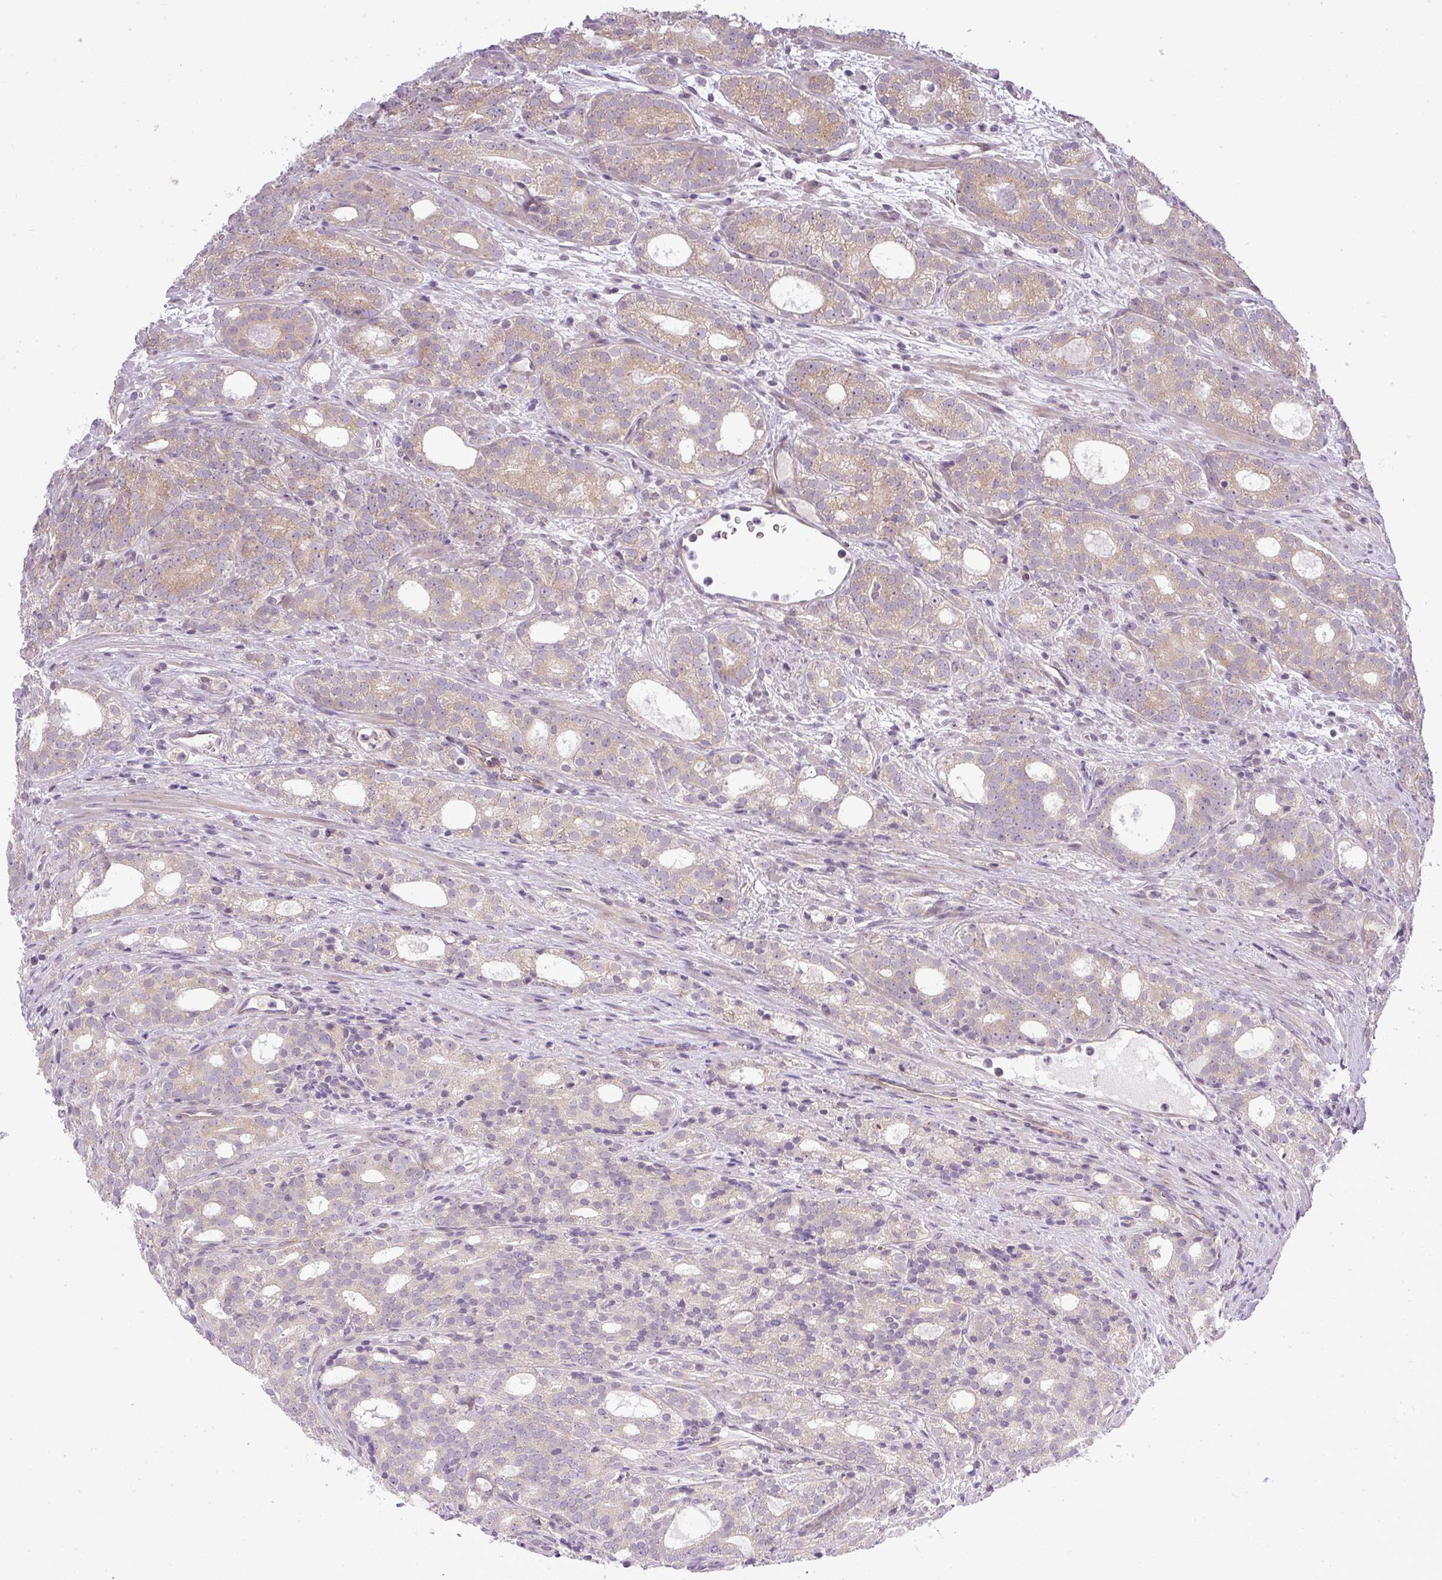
{"staining": {"intensity": "weak", "quantity": ">75%", "location": "cytoplasmic/membranous"}, "tissue": "prostate cancer", "cell_type": "Tumor cells", "image_type": "cancer", "snomed": [{"axis": "morphology", "description": "Adenocarcinoma, High grade"}, {"axis": "topography", "description": "Prostate"}], "caption": "IHC histopathology image of human prostate cancer (adenocarcinoma (high-grade)) stained for a protein (brown), which displays low levels of weak cytoplasmic/membranous staining in approximately >75% of tumor cells.", "gene": "ZDHHC1", "patient": {"sex": "male", "age": 64}}